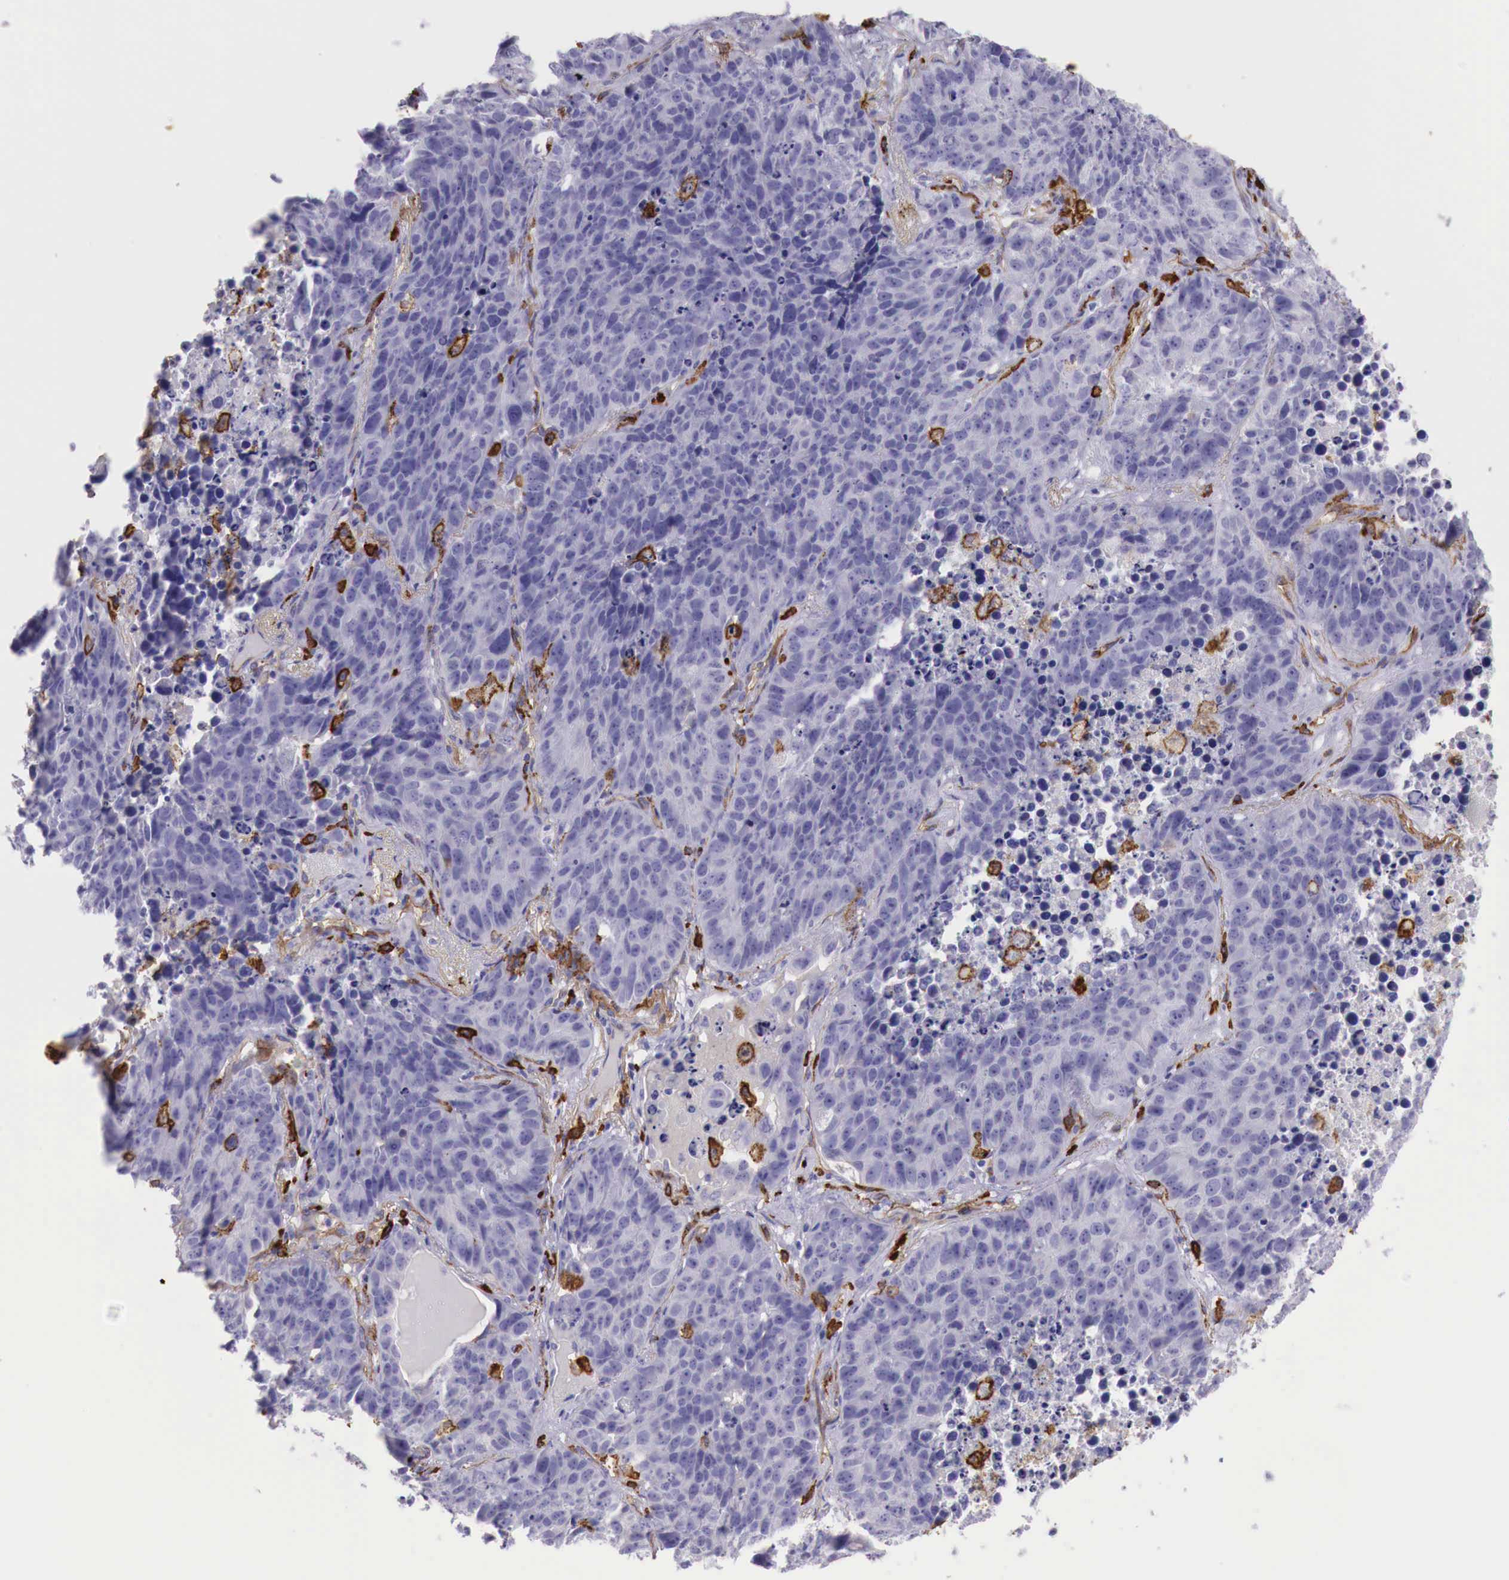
{"staining": {"intensity": "negative", "quantity": "none", "location": "none"}, "tissue": "lung cancer", "cell_type": "Tumor cells", "image_type": "cancer", "snomed": [{"axis": "morphology", "description": "Carcinoid, malignant, NOS"}, {"axis": "topography", "description": "Lung"}], "caption": "This is a image of immunohistochemistry (IHC) staining of lung cancer, which shows no positivity in tumor cells. (Stains: DAB immunohistochemistry with hematoxylin counter stain, Microscopy: brightfield microscopy at high magnification).", "gene": "MSR1", "patient": {"sex": "male", "age": 60}}